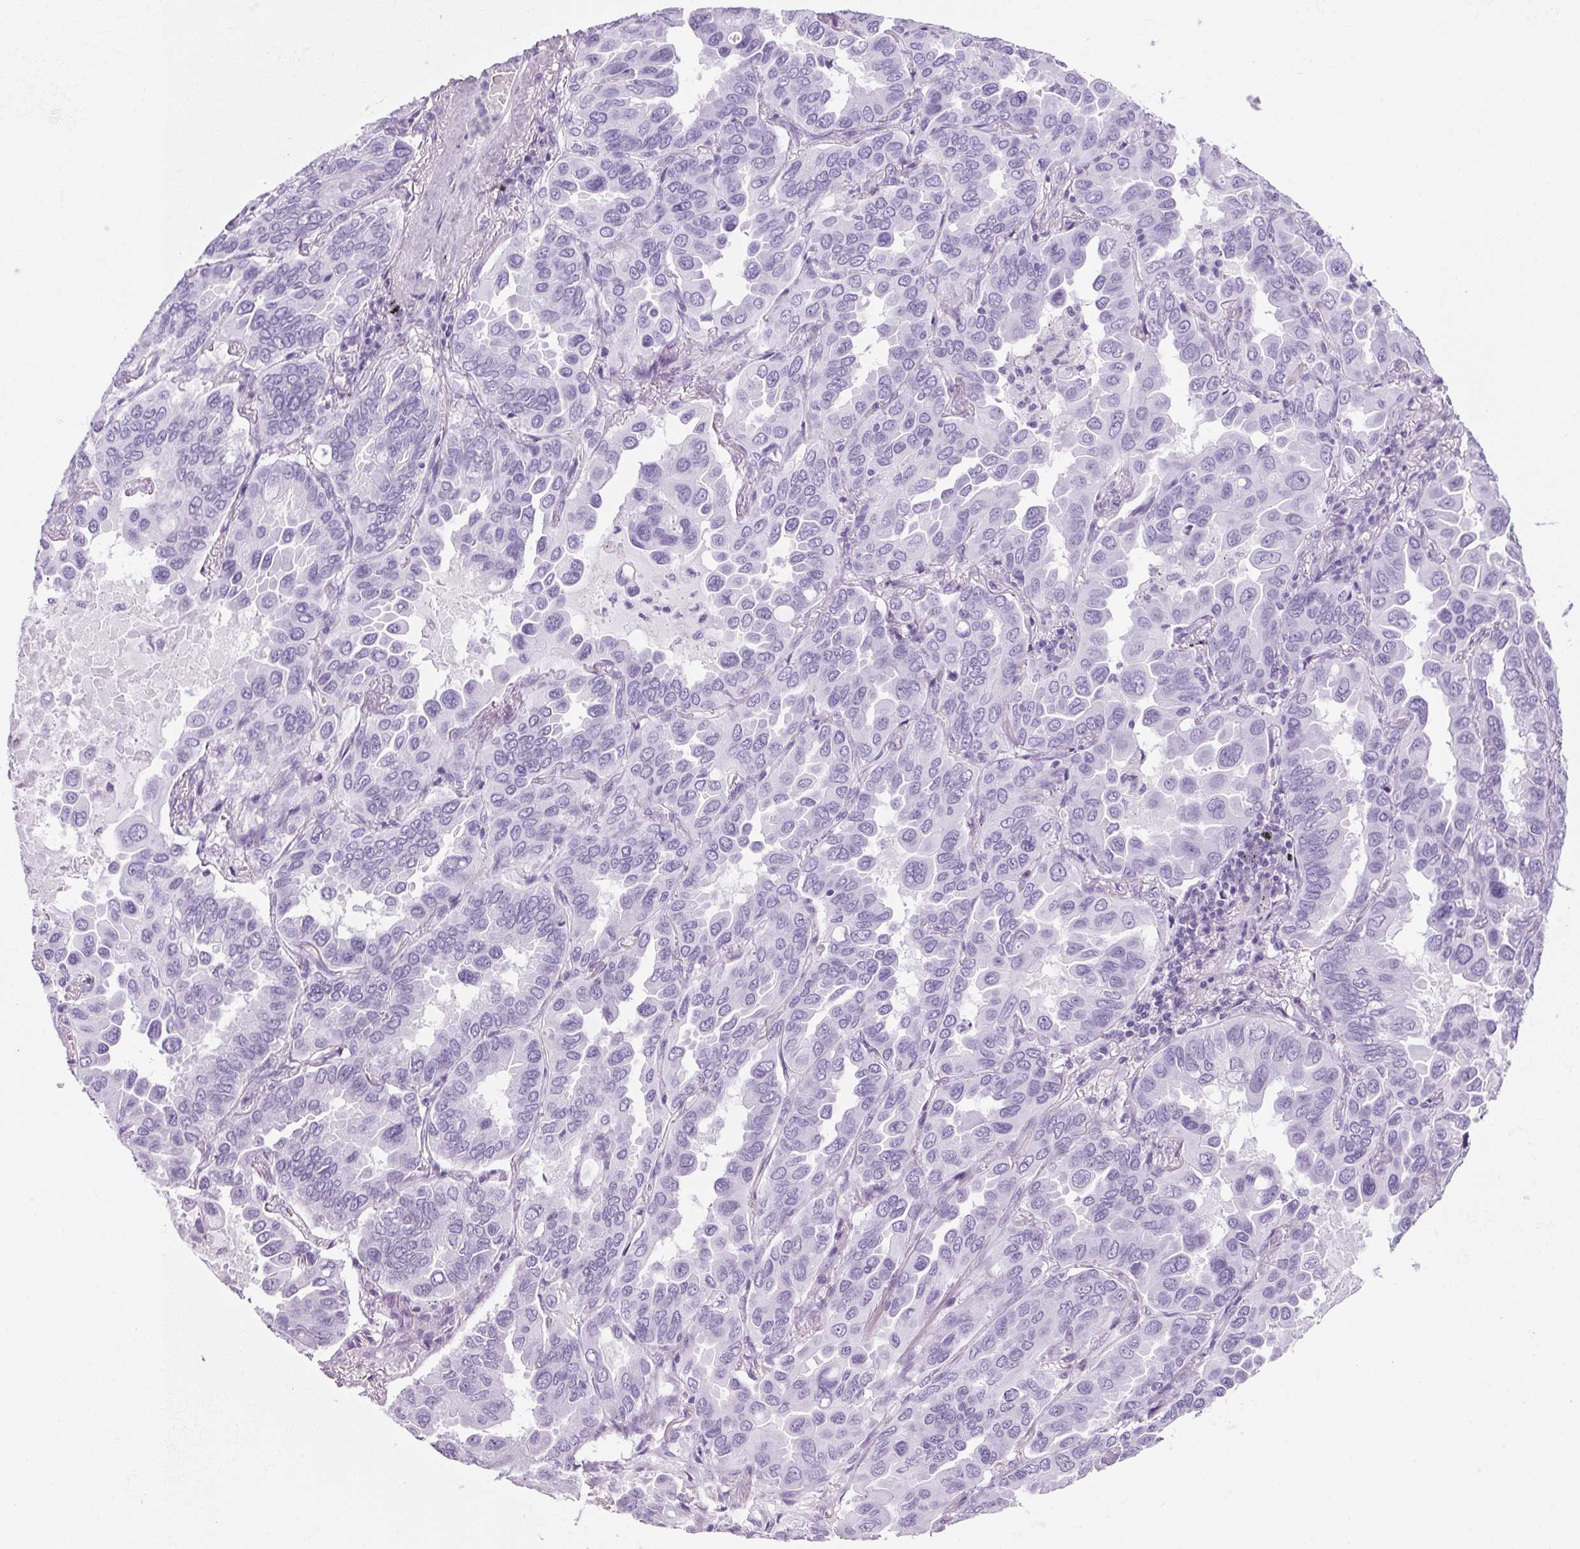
{"staining": {"intensity": "negative", "quantity": "none", "location": "none"}, "tissue": "lung cancer", "cell_type": "Tumor cells", "image_type": "cancer", "snomed": [{"axis": "morphology", "description": "Adenocarcinoma, NOS"}, {"axis": "topography", "description": "Lung"}], "caption": "Immunohistochemical staining of human lung cancer (adenocarcinoma) reveals no significant positivity in tumor cells.", "gene": "PPP1R1A", "patient": {"sex": "male", "age": 64}}